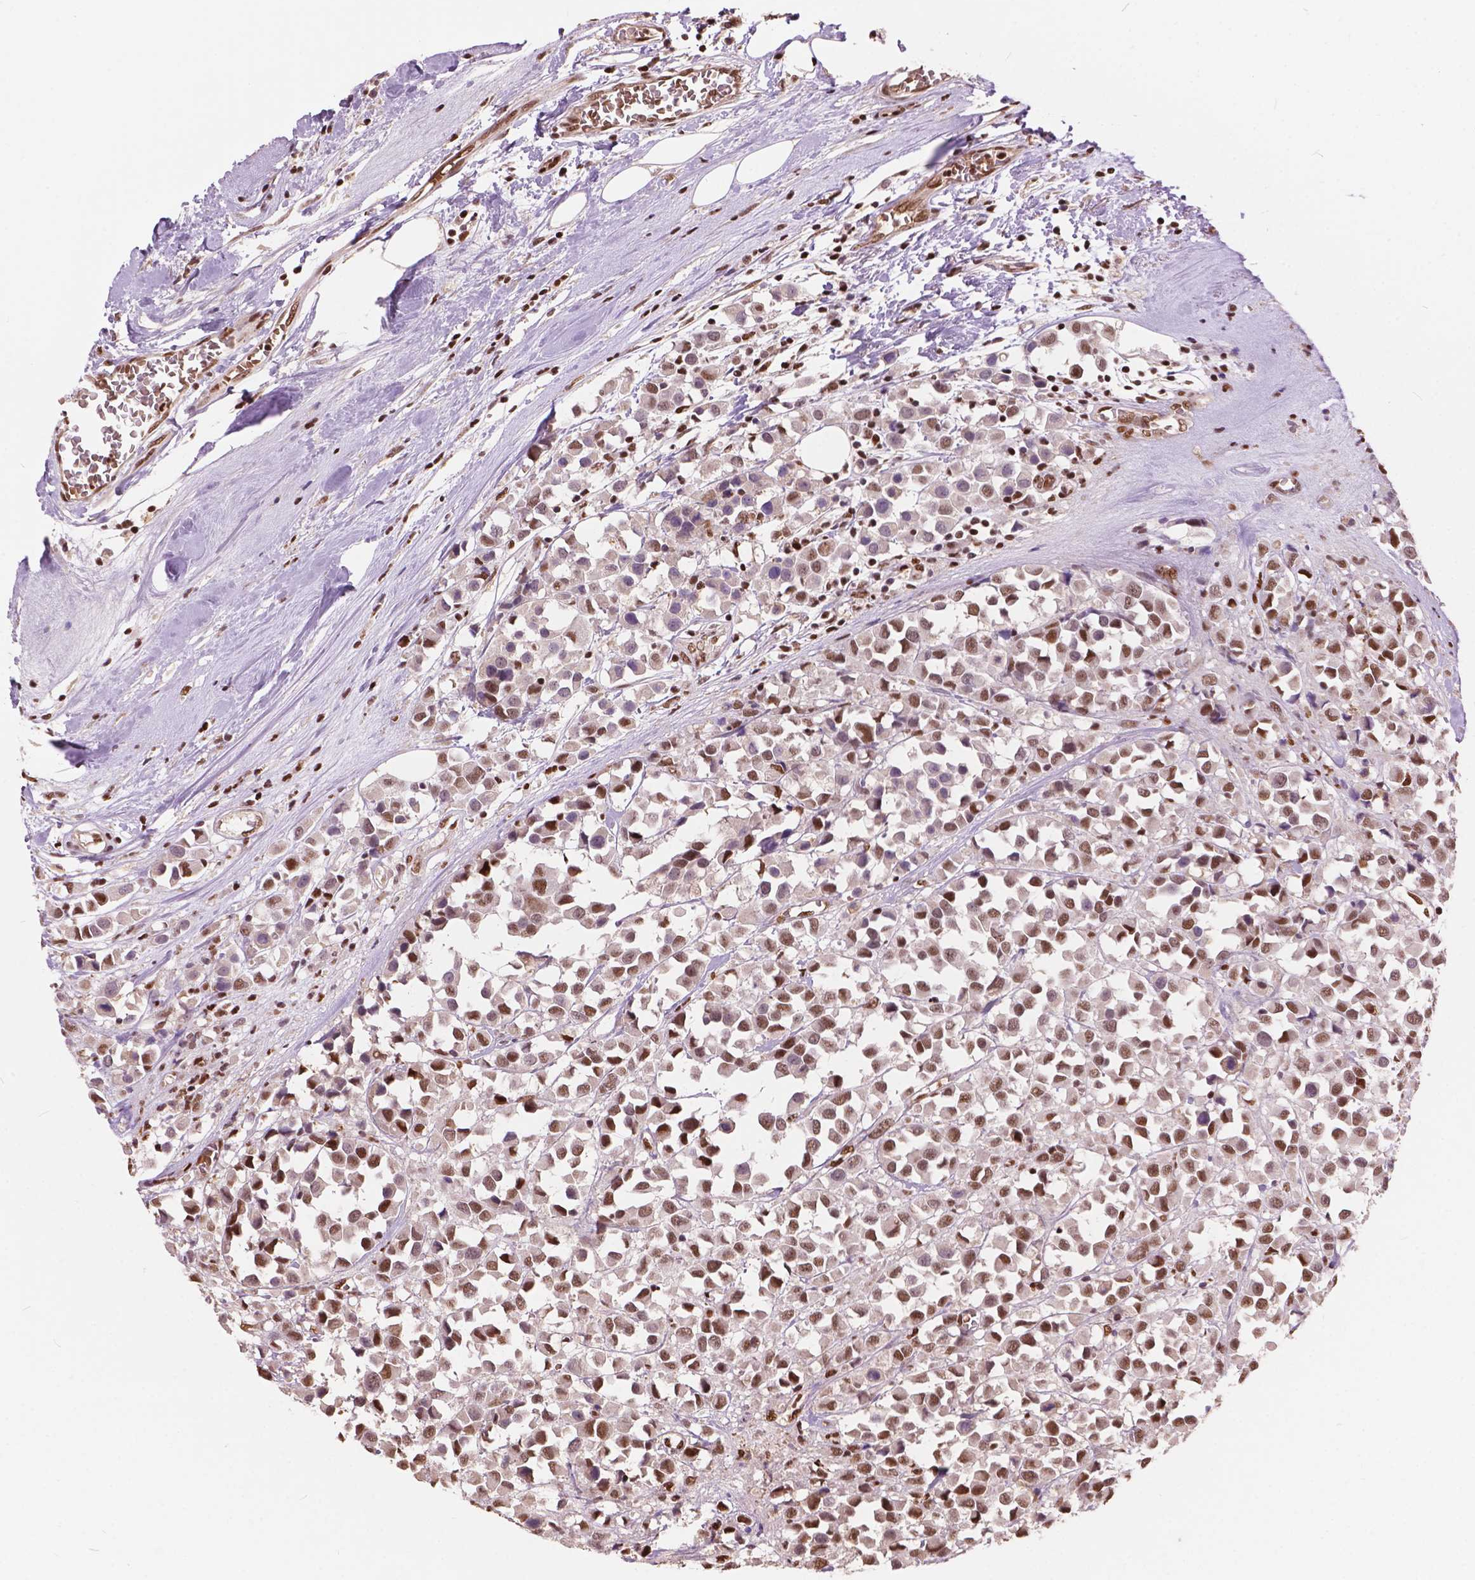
{"staining": {"intensity": "moderate", "quantity": ">75%", "location": "nuclear"}, "tissue": "breast cancer", "cell_type": "Tumor cells", "image_type": "cancer", "snomed": [{"axis": "morphology", "description": "Duct carcinoma"}, {"axis": "topography", "description": "Breast"}], "caption": "Breast cancer (infiltrating ductal carcinoma) tissue exhibits moderate nuclear positivity in approximately >75% of tumor cells", "gene": "ANP32B", "patient": {"sex": "female", "age": 61}}